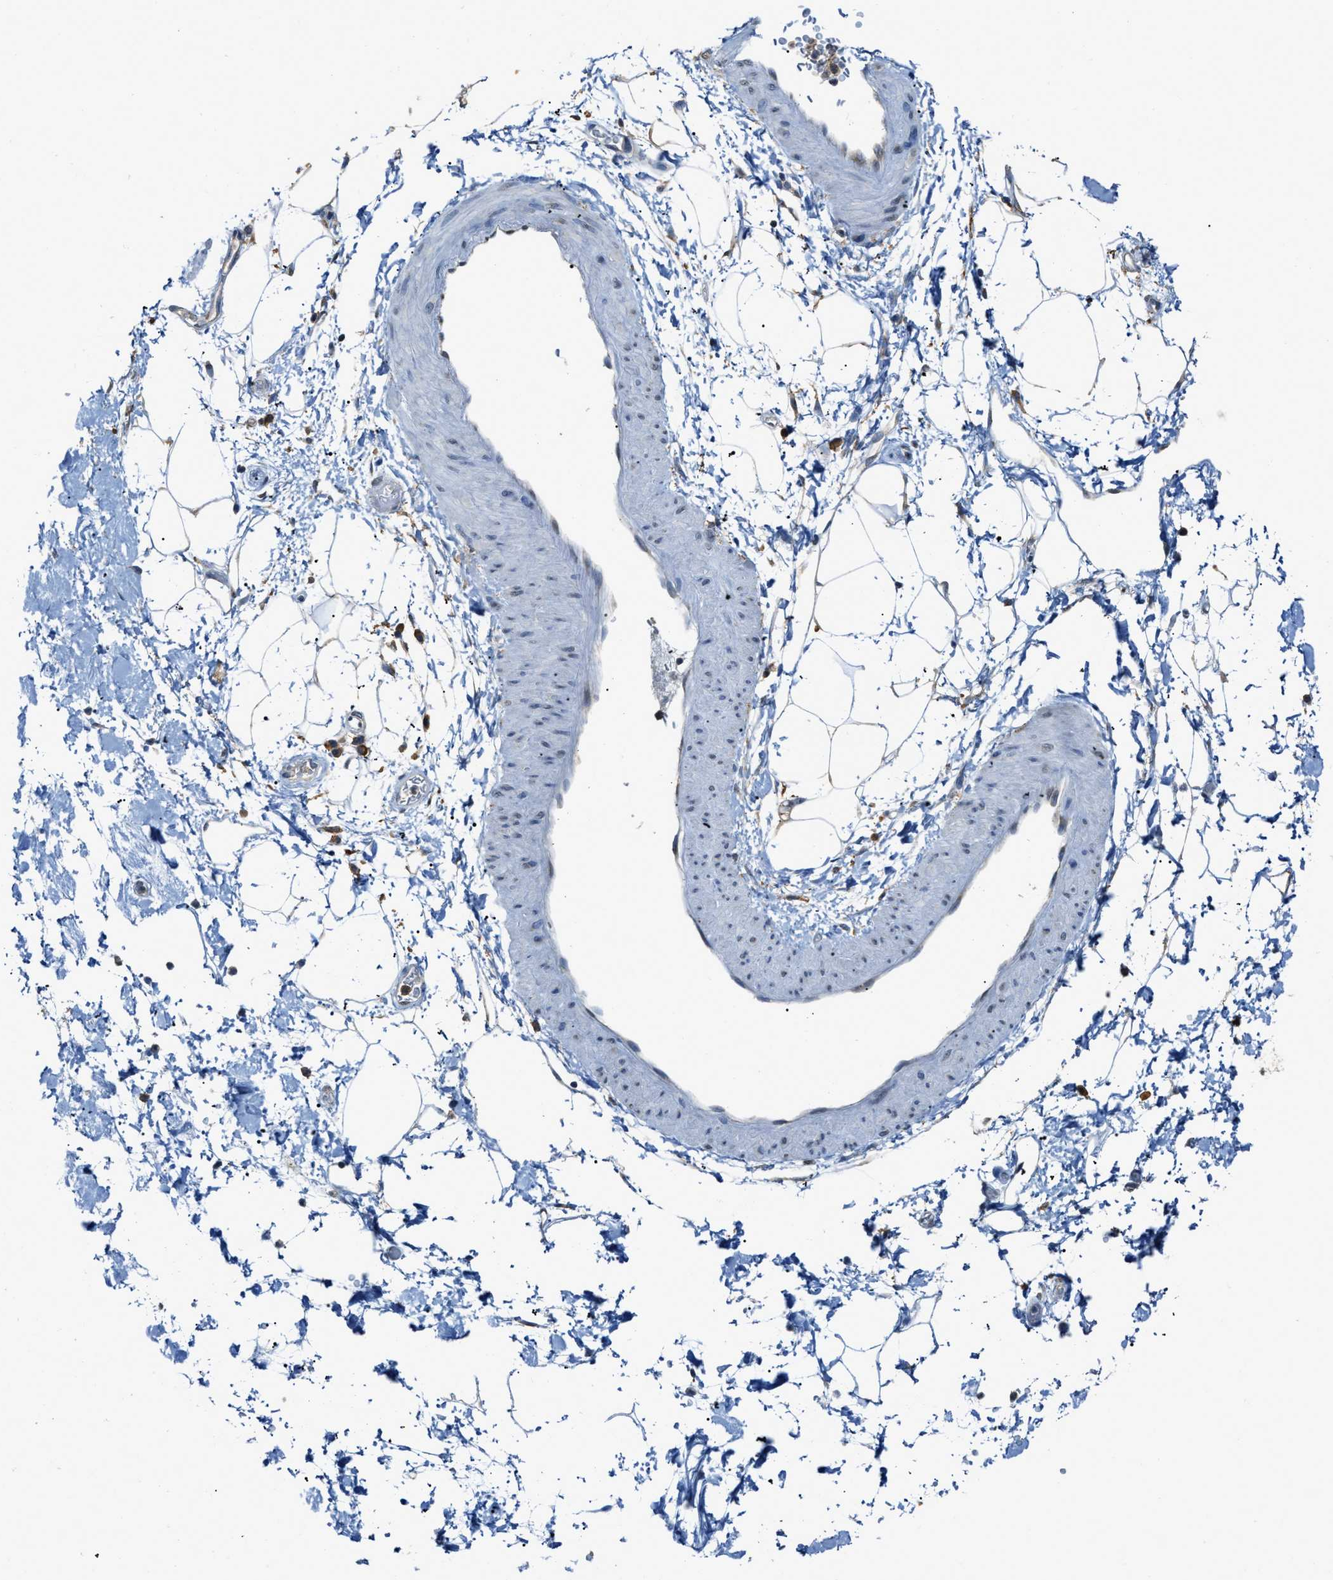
{"staining": {"intensity": "moderate", "quantity": "<25%", "location": "cytoplasmic/membranous"}, "tissue": "adipose tissue", "cell_type": "Adipocytes", "image_type": "normal", "snomed": [{"axis": "morphology", "description": "Normal tissue, NOS"}, {"axis": "topography", "description": "Soft tissue"}], "caption": "Immunohistochemistry staining of normal adipose tissue, which shows low levels of moderate cytoplasmic/membranous expression in about <25% of adipocytes indicating moderate cytoplasmic/membranous protein staining. The staining was performed using DAB (3,3'-diaminobenzidine) (brown) for protein detection and nuclei were counterstained in hematoxylin (blue).", "gene": "GCN1", "patient": {"sex": "male", "age": 72}}